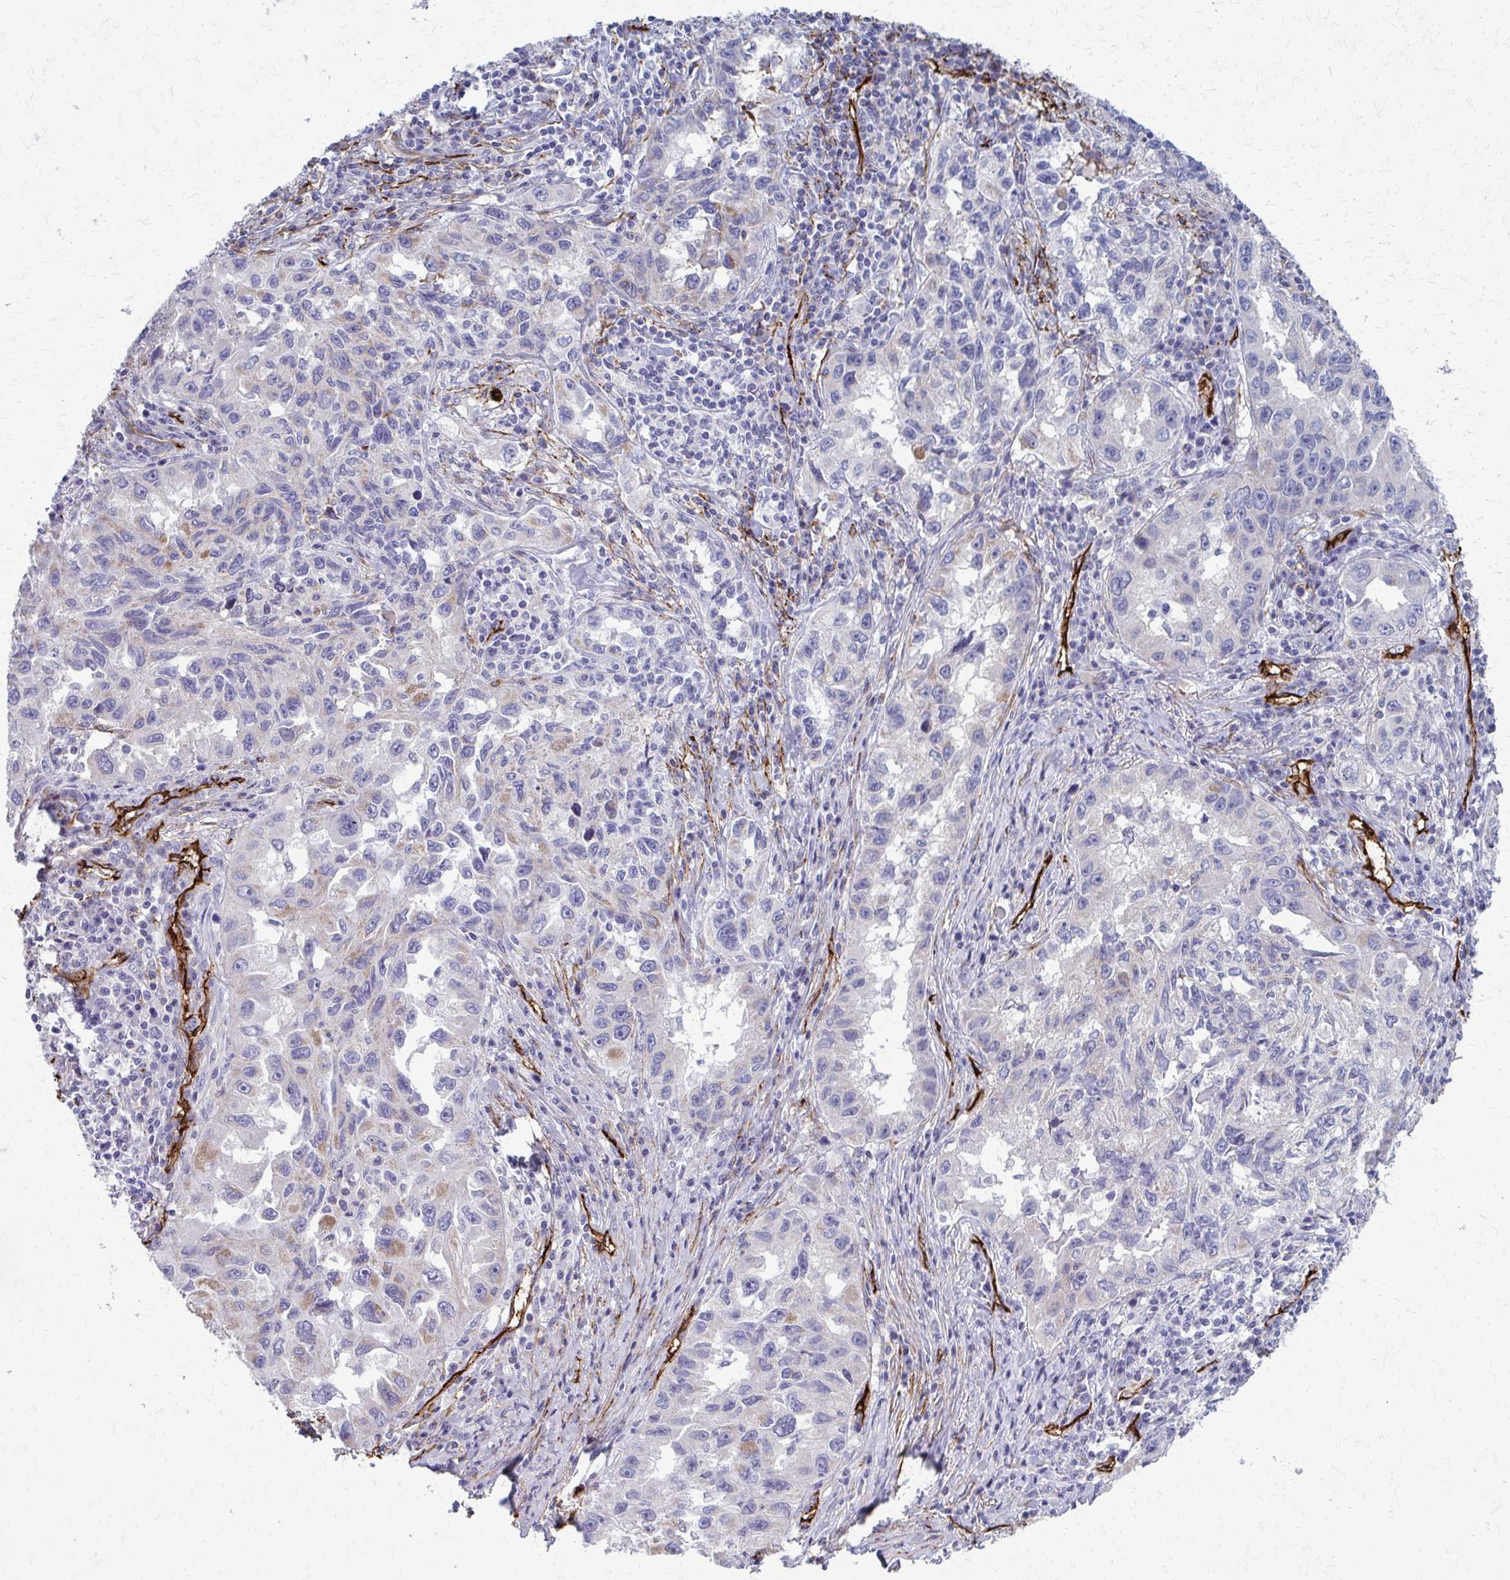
{"staining": {"intensity": "negative", "quantity": "none", "location": "none"}, "tissue": "lung cancer", "cell_type": "Tumor cells", "image_type": "cancer", "snomed": [{"axis": "morphology", "description": "Adenocarcinoma, NOS"}, {"axis": "topography", "description": "Lung"}], "caption": "Immunohistochemical staining of lung cancer (adenocarcinoma) exhibits no significant staining in tumor cells.", "gene": "ADIPOQ", "patient": {"sex": "female", "age": 73}}